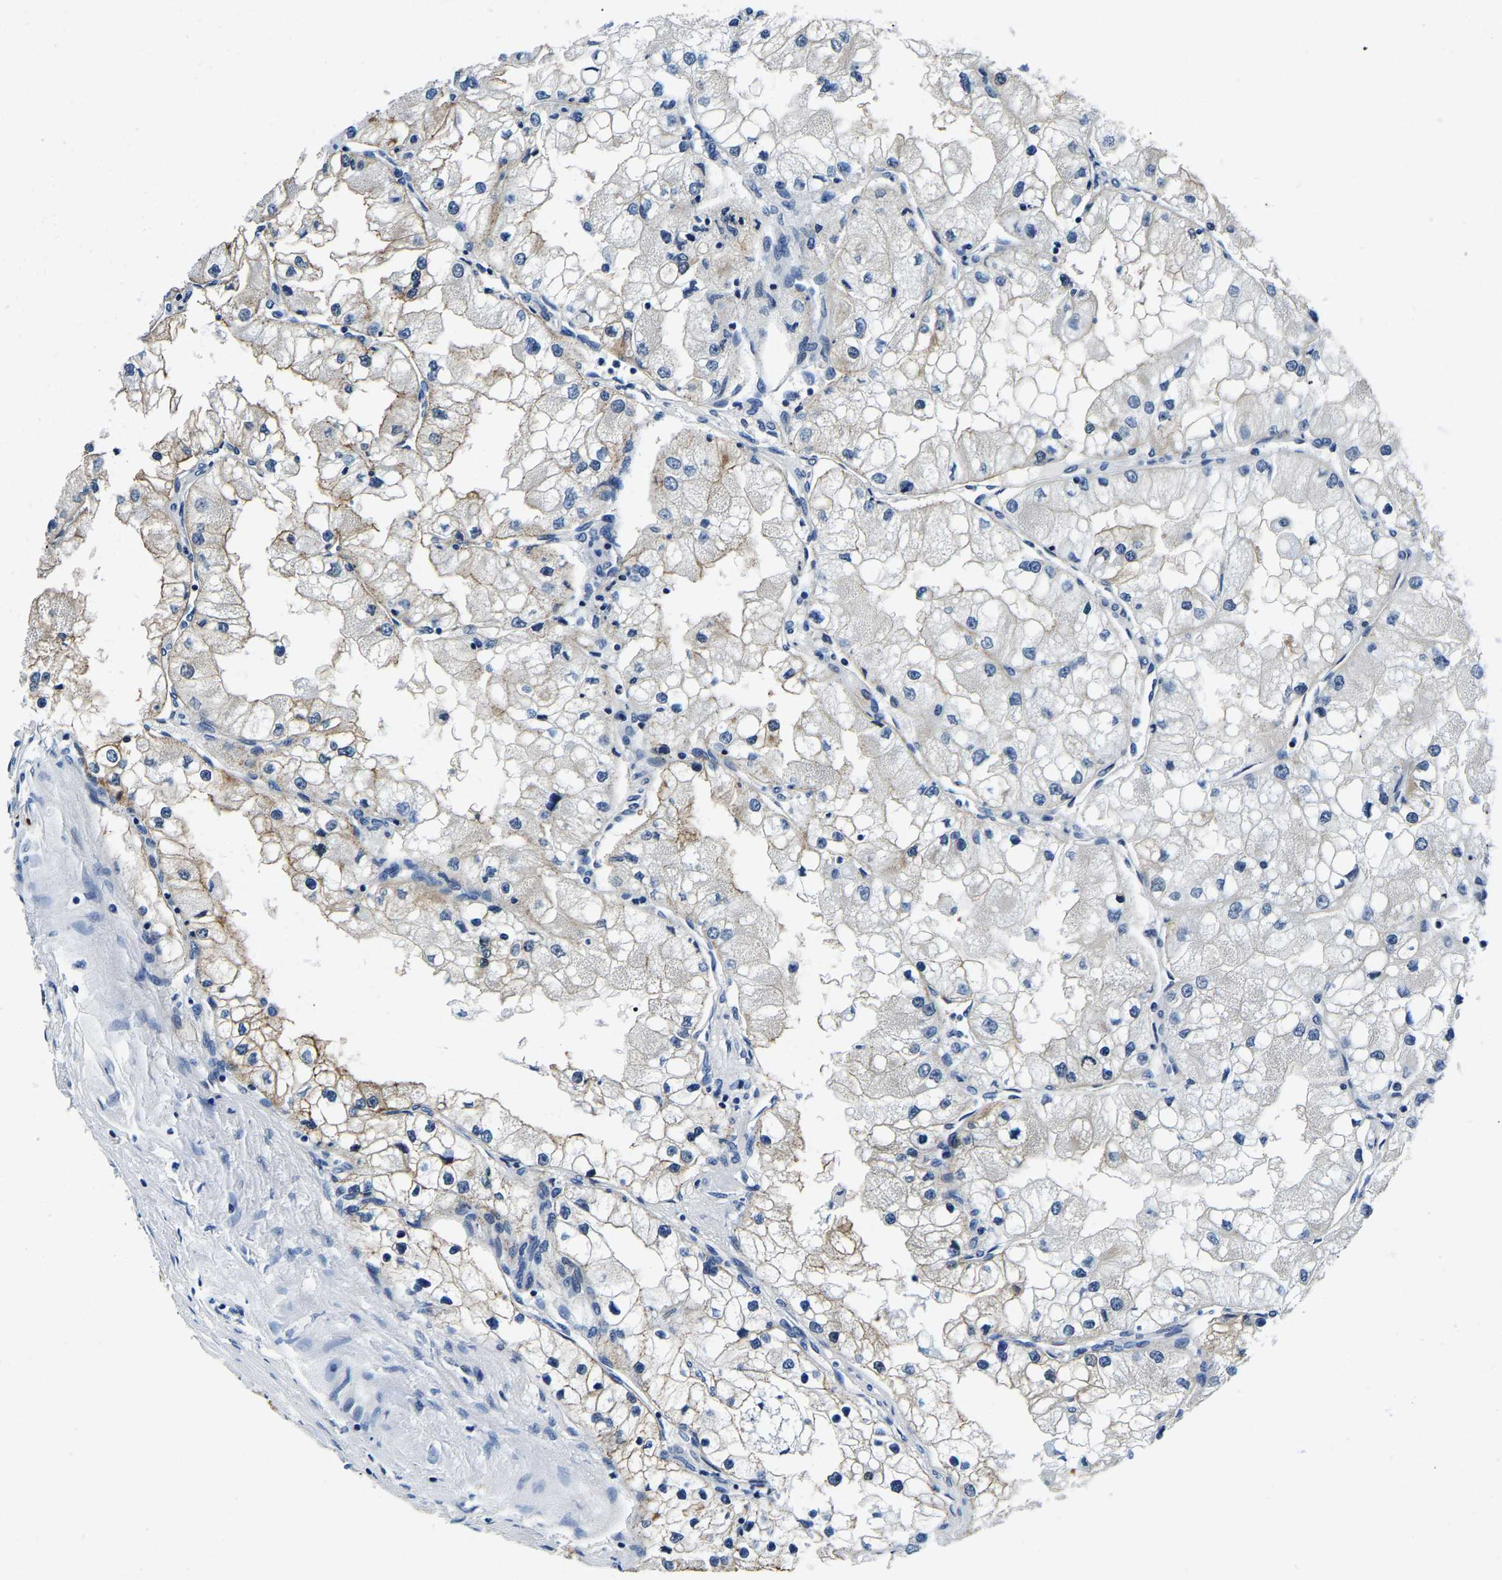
{"staining": {"intensity": "moderate", "quantity": "<25%", "location": "cytoplasmic/membranous"}, "tissue": "renal cancer", "cell_type": "Tumor cells", "image_type": "cancer", "snomed": [{"axis": "morphology", "description": "Adenocarcinoma, NOS"}, {"axis": "topography", "description": "Kidney"}], "caption": "Immunohistochemistry (IHC) (DAB) staining of renal cancer reveals moderate cytoplasmic/membranous protein positivity in approximately <25% of tumor cells.", "gene": "ACO1", "patient": {"sex": "male", "age": 68}}